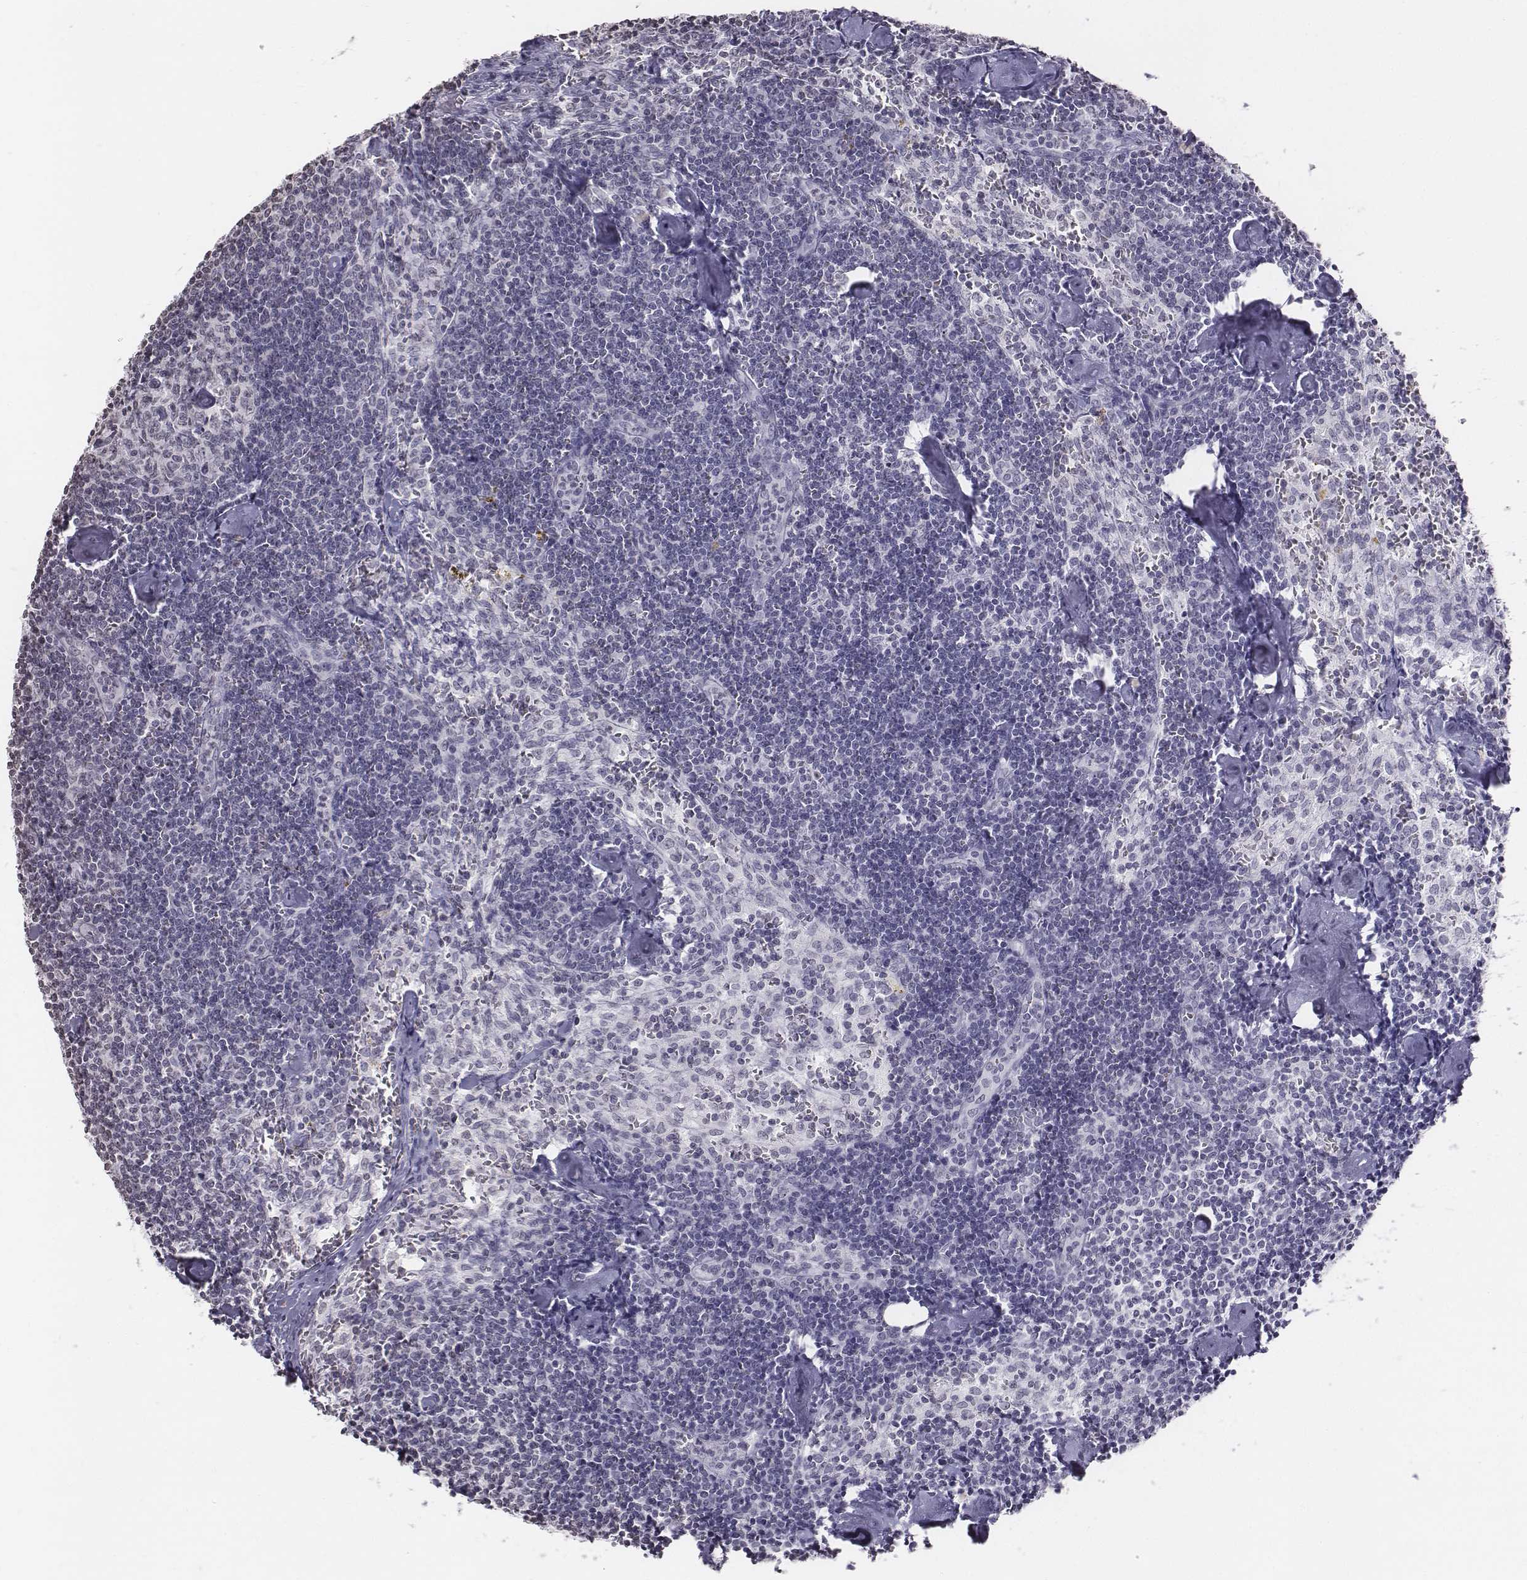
{"staining": {"intensity": "negative", "quantity": "none", "location": "none"}, "tissue": "lymph node", "cell_type": "Germinal center cells", "image_type": "normal", "snomed": [{"axis": "morphology", "description": "Normal tissue, NOS"}, {"axis": "topography", "description": "Lymph node"}], "caption": "Immunohistochemical staining of benign human lymph node reveals no significant expression in germinal center cells. (DAB (3,3'-diaminobenzidine) IHC visualized using brightfield microscopy, high magnification).", "gene": "BARHL1", "patient": {"sex": "female", "age": 50}}